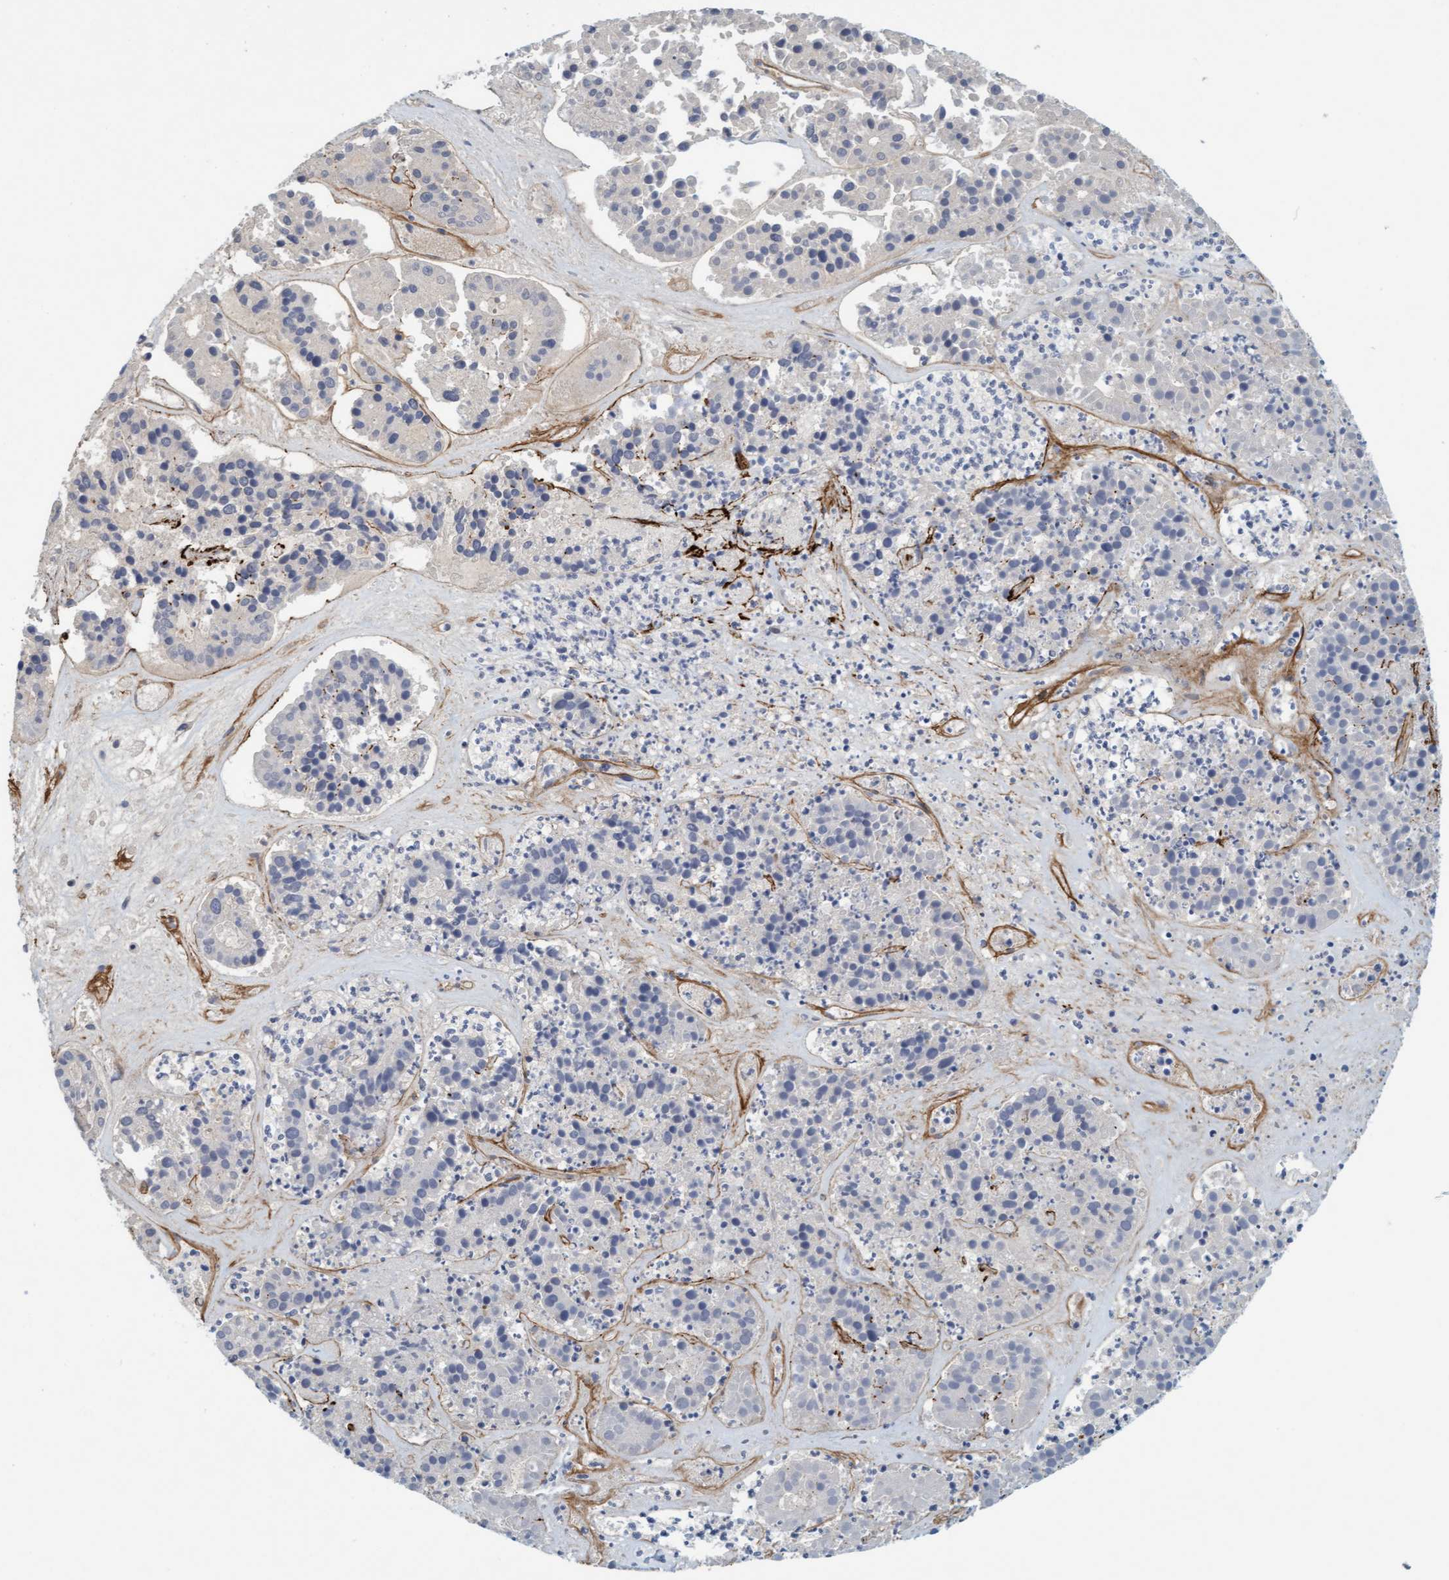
{"staining": {"intensity": "negative", "quantity": "none", "location": "none"}, "tissue": "pancreatic cancer", "cell_type": "Tumor cells", "image_type": "cancer", "snomed": [{"axis": "morphology", "description": "Adenocarcinoma, NOS"}, {"axis": "topography", "description": "Pancreas"}], "caption": "Immunohistochemistry (IHC) image of adenocarcinoma (pancreatic) stained for a protein (brown), which reveals no positivity in tumor cells.", "gene": "TSTD2", "patient": {"sex": "male", "age": 50}}